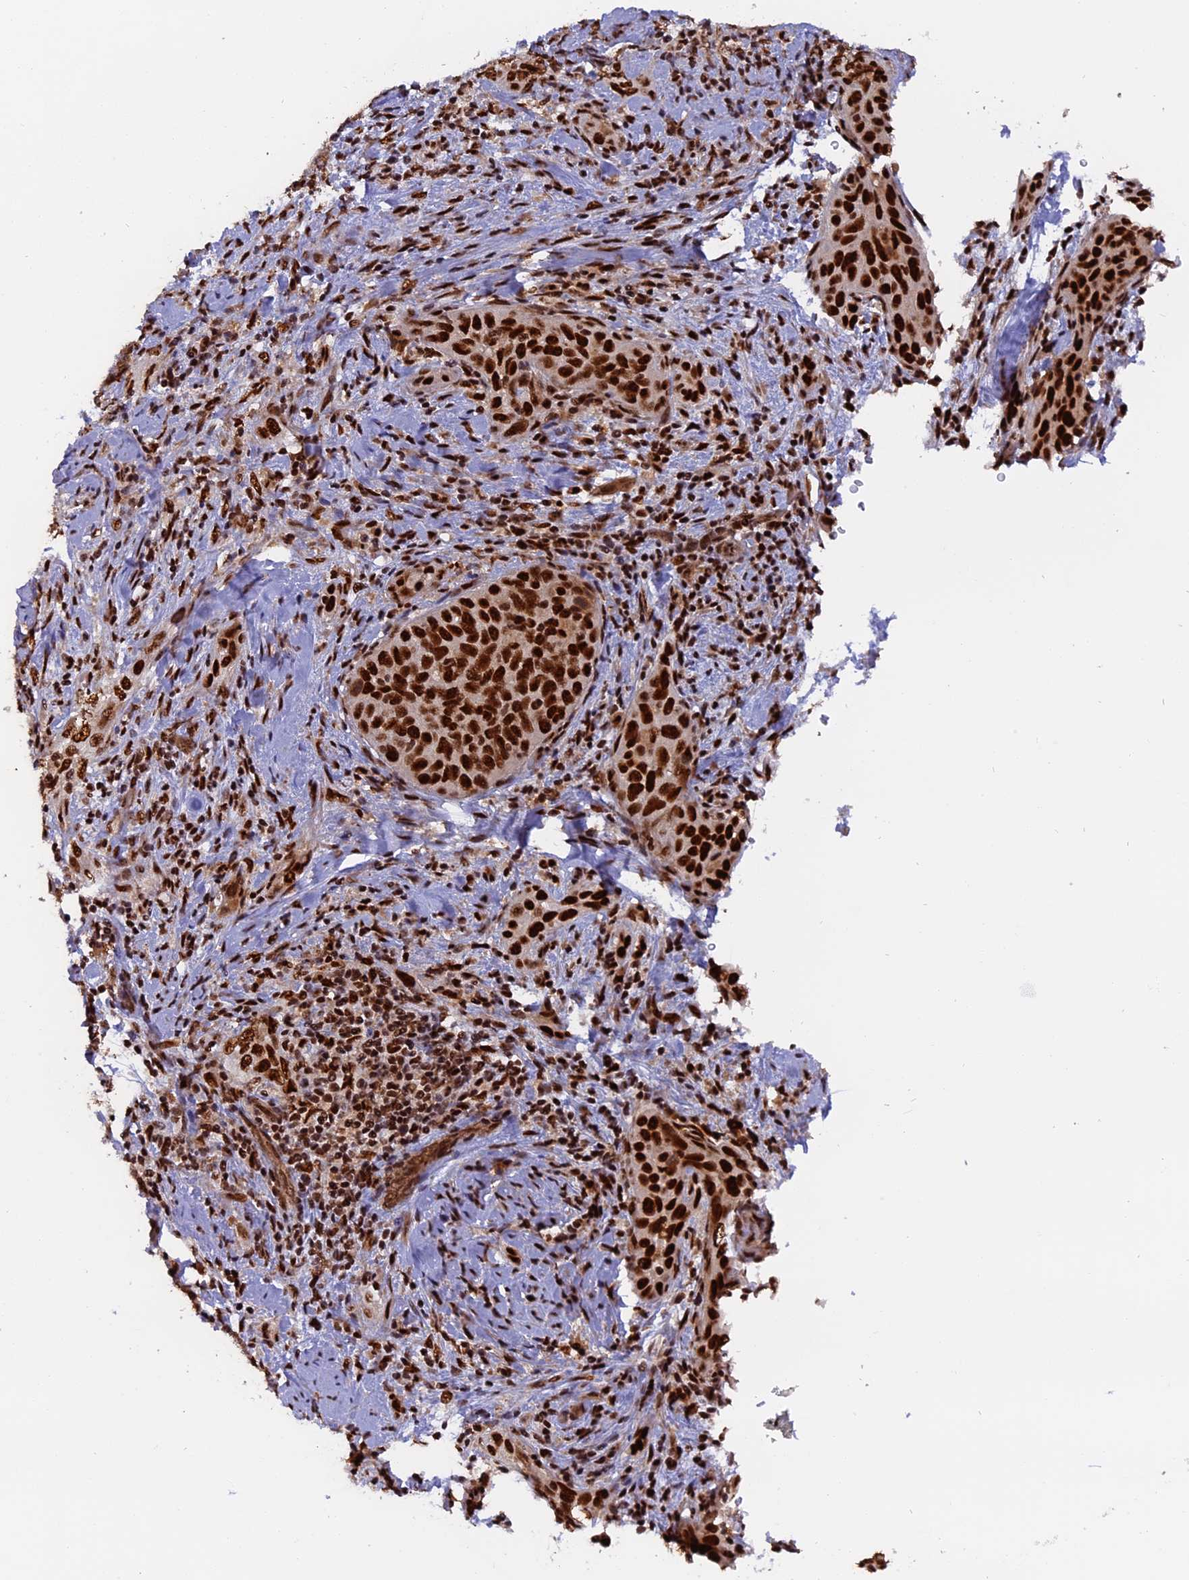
{"staining": {"intensity": "strong", "quantity": ">75%", "location": "nuclear"}, "tissue": "cervical cancer", "cell_type": "Tumor cells", "image_type": "cancer", "snomed": [{"axis": "morphology", "description": "Squamous cell carcinoma, NOS"}, {"axis": "topography", "description": "Cervix"}], "caption": "Tumor cells exhibit high levels of strong nuclear staining in about >75% of cells in human cervical cancer (squamous cell carcinoma). (Stains: DAB in brown, nuclei in blue, Microscopy: brightfield microscopy at high magnification).", "gene": "RAMAC", "patient": {"sex": "female", "age": 60}}